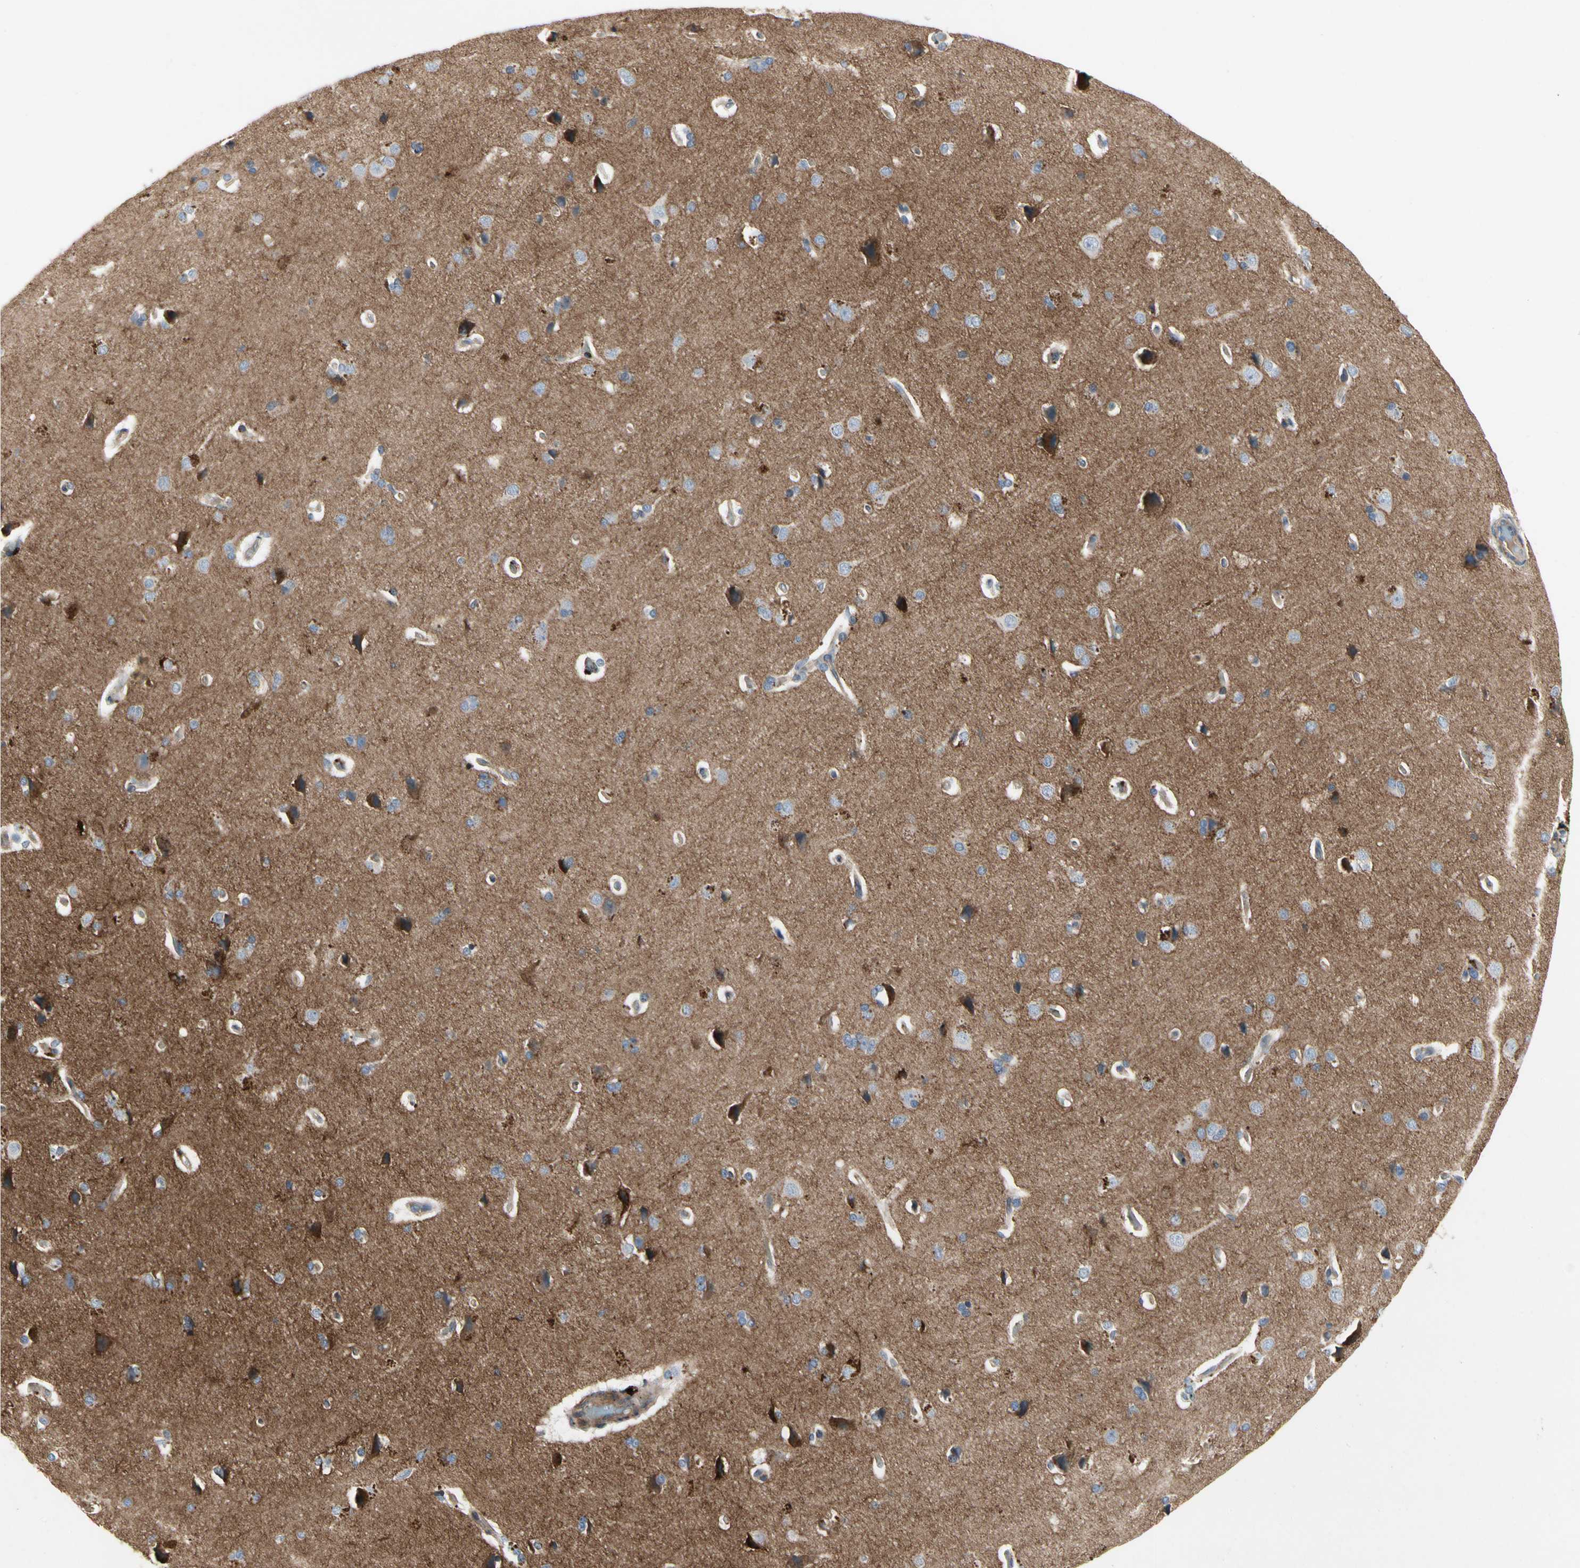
{"staining": {"intensity": "weak", "quantity": ">75%", "location": "cytoplasmic/membranous"}, "tissue": "cerebral cortex", "cell_type": "Endothelial cells", "image_type": "normal", "snomed": [{"axis": "morphology", "description": "Normal tissue, NOS"}, {"axis": "topography", "description": "Cerebral cortex"}], "caption": "Cerebral cortex stained for a protein shows weak cytoplasmic/membranous positivity in endothelial cells. The staining was performed using DAB (3,3'-diaminobenzidine) to visualize the protein expression in brown, while the nuclei were stained in blue with hematoxylin (Magnification: 20x).", "gene": "CRTAC1", "patient": {"sex": "male", "age": 62}}